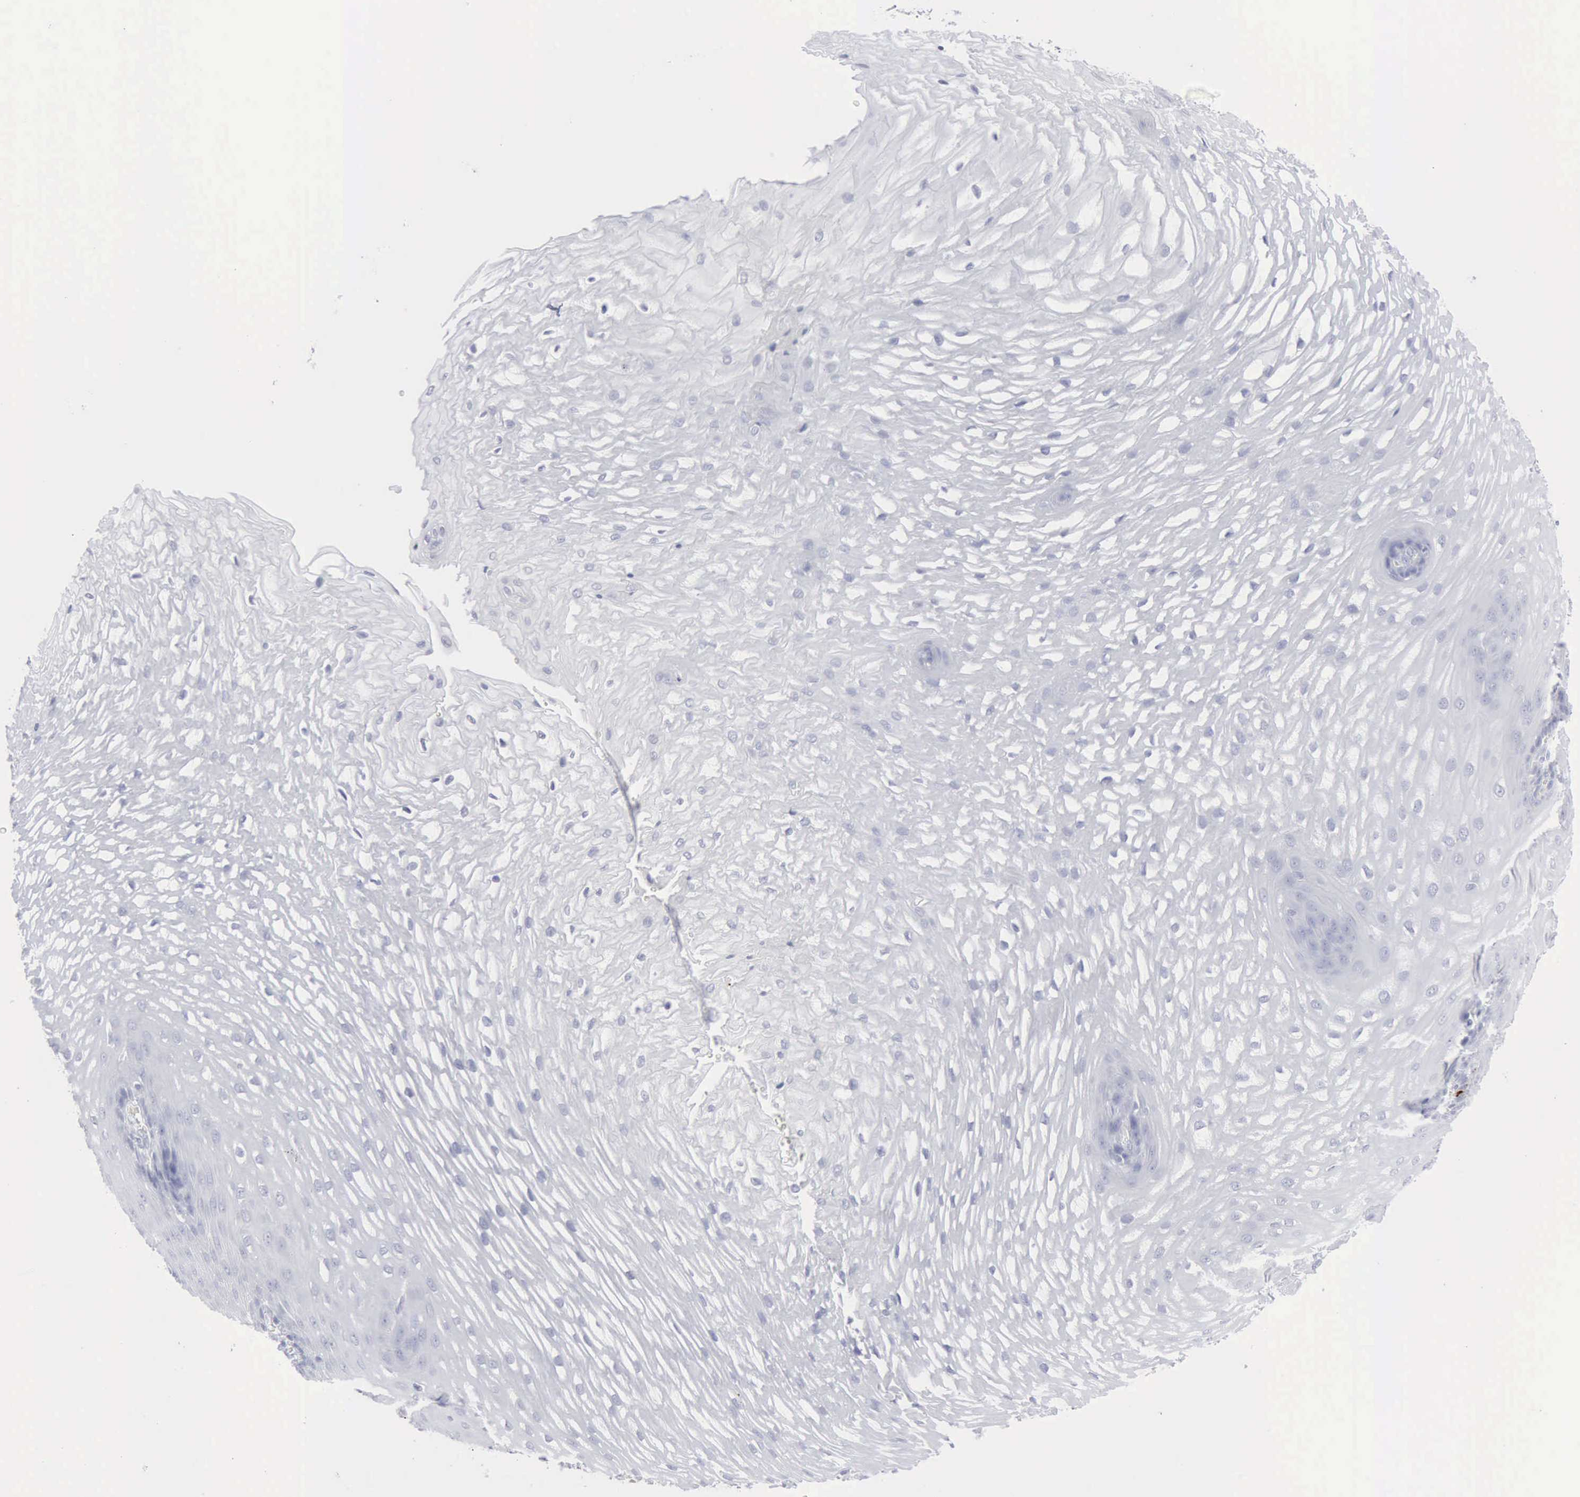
{"staining": {"intensity": "negative", "quantity": "none", "location": "none"}, "tissue": "esophagus", "cell_type": "Squamous epithelial cells", "image_type": "normal", "snomed": [{"axis": "morphology", "description": "Normal tissue, NOS"}, {"axis": "morphology", "description": "Adenocarcinoma, NOS"}, {"axis": "topography", "description": "Esophagus"}, {"axis": "topography", "description": "Stomach"}], "caption": "Immunohistochemistry of normal esophagus shows no expression in squamous epithelial cells.", "gene": "CMA1", "patient": {"sex": "male", "age": 62}}